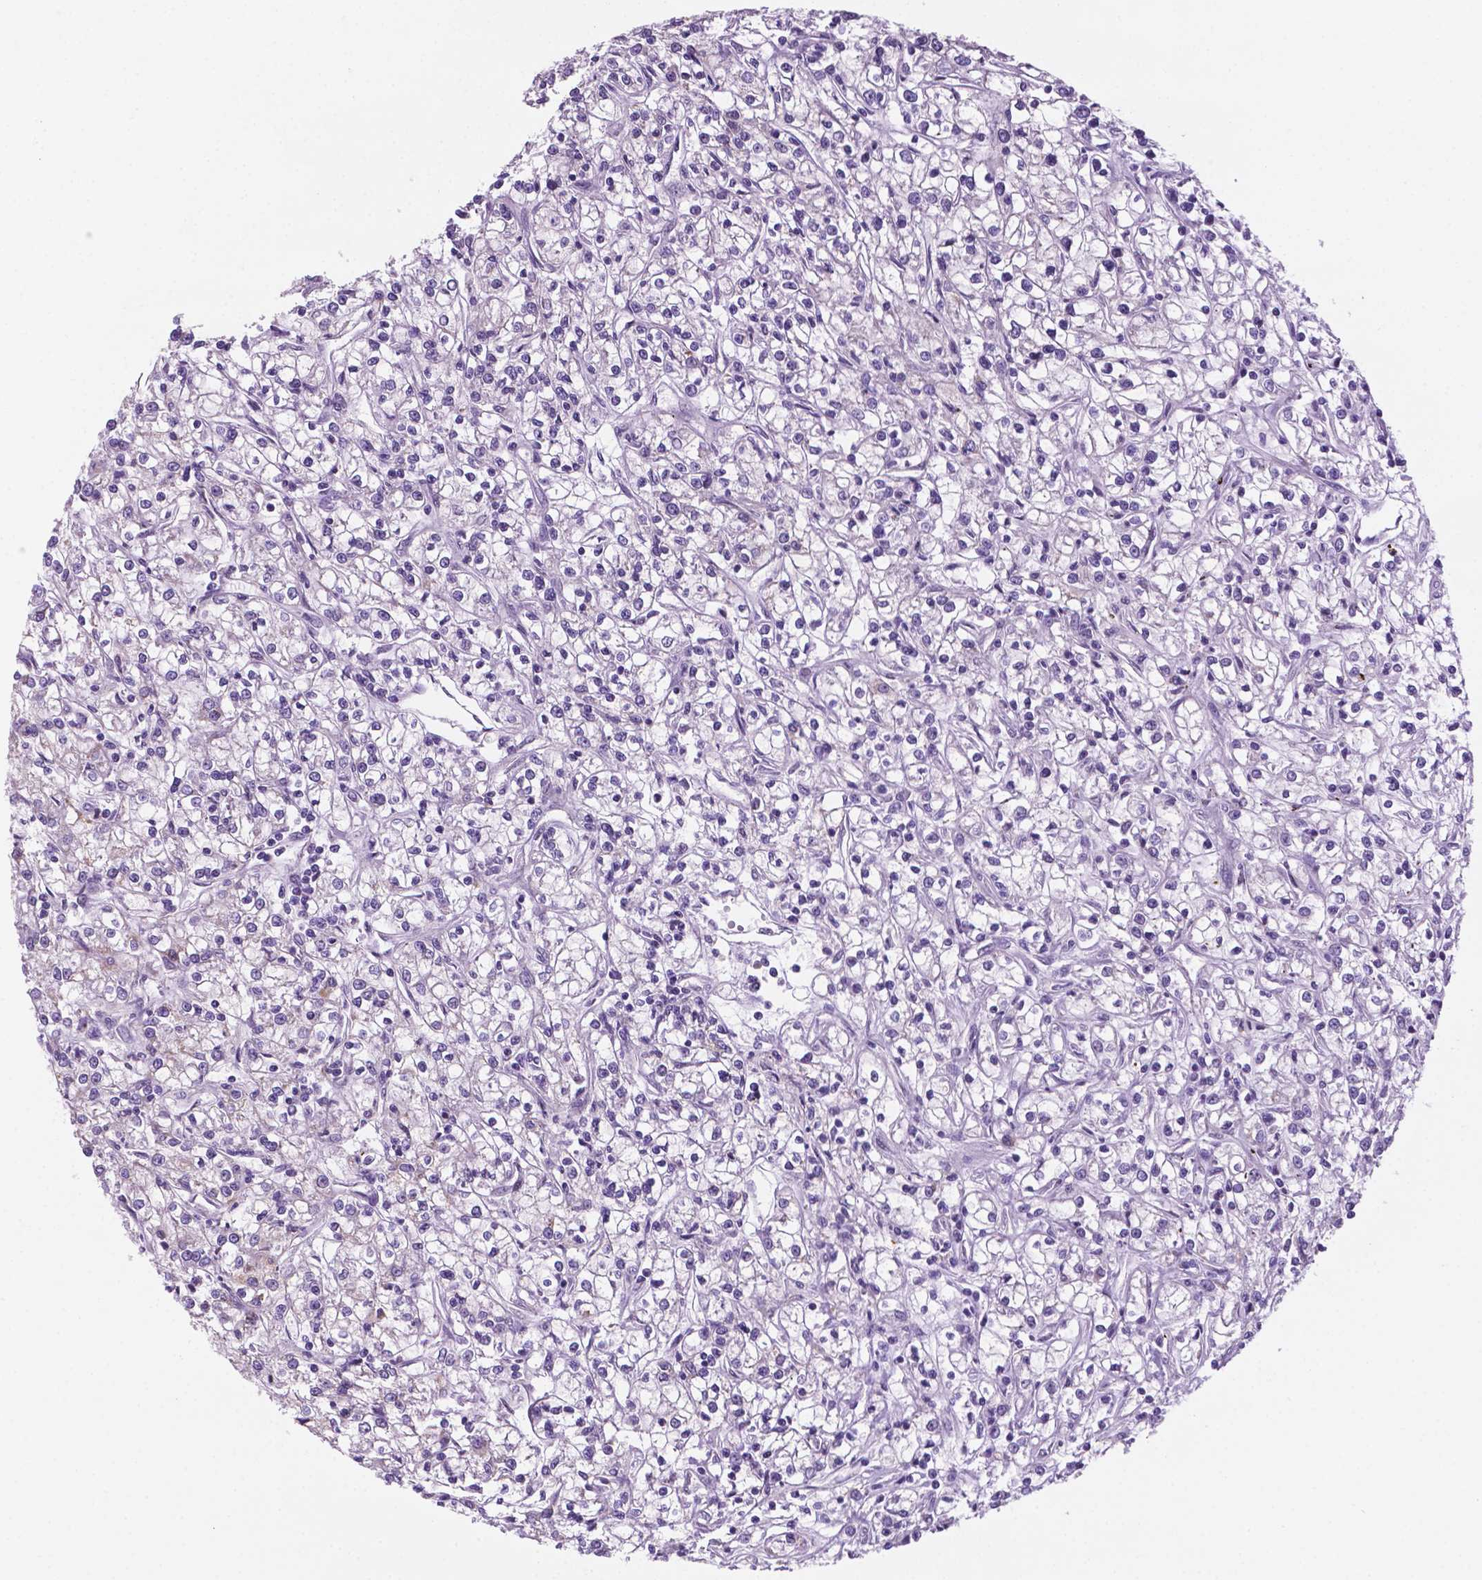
{"staining": {"intensity": "negative", "quantity": "none", "location": "none"}, "tissue": "renal cancer", "cell_type": "Tumor cells", "image_type": "cancer", "snomed": [{"axis": "morphology", "description": "Adenocarcinoma, NOS"}, {"axis": "topography", "description": "Kidney"}], "caption": "The histopathology image displays no staining of tumor cells in renal cancer.", "gene": "C18orf21", "patient": {"sex": "female", "age": 59}}